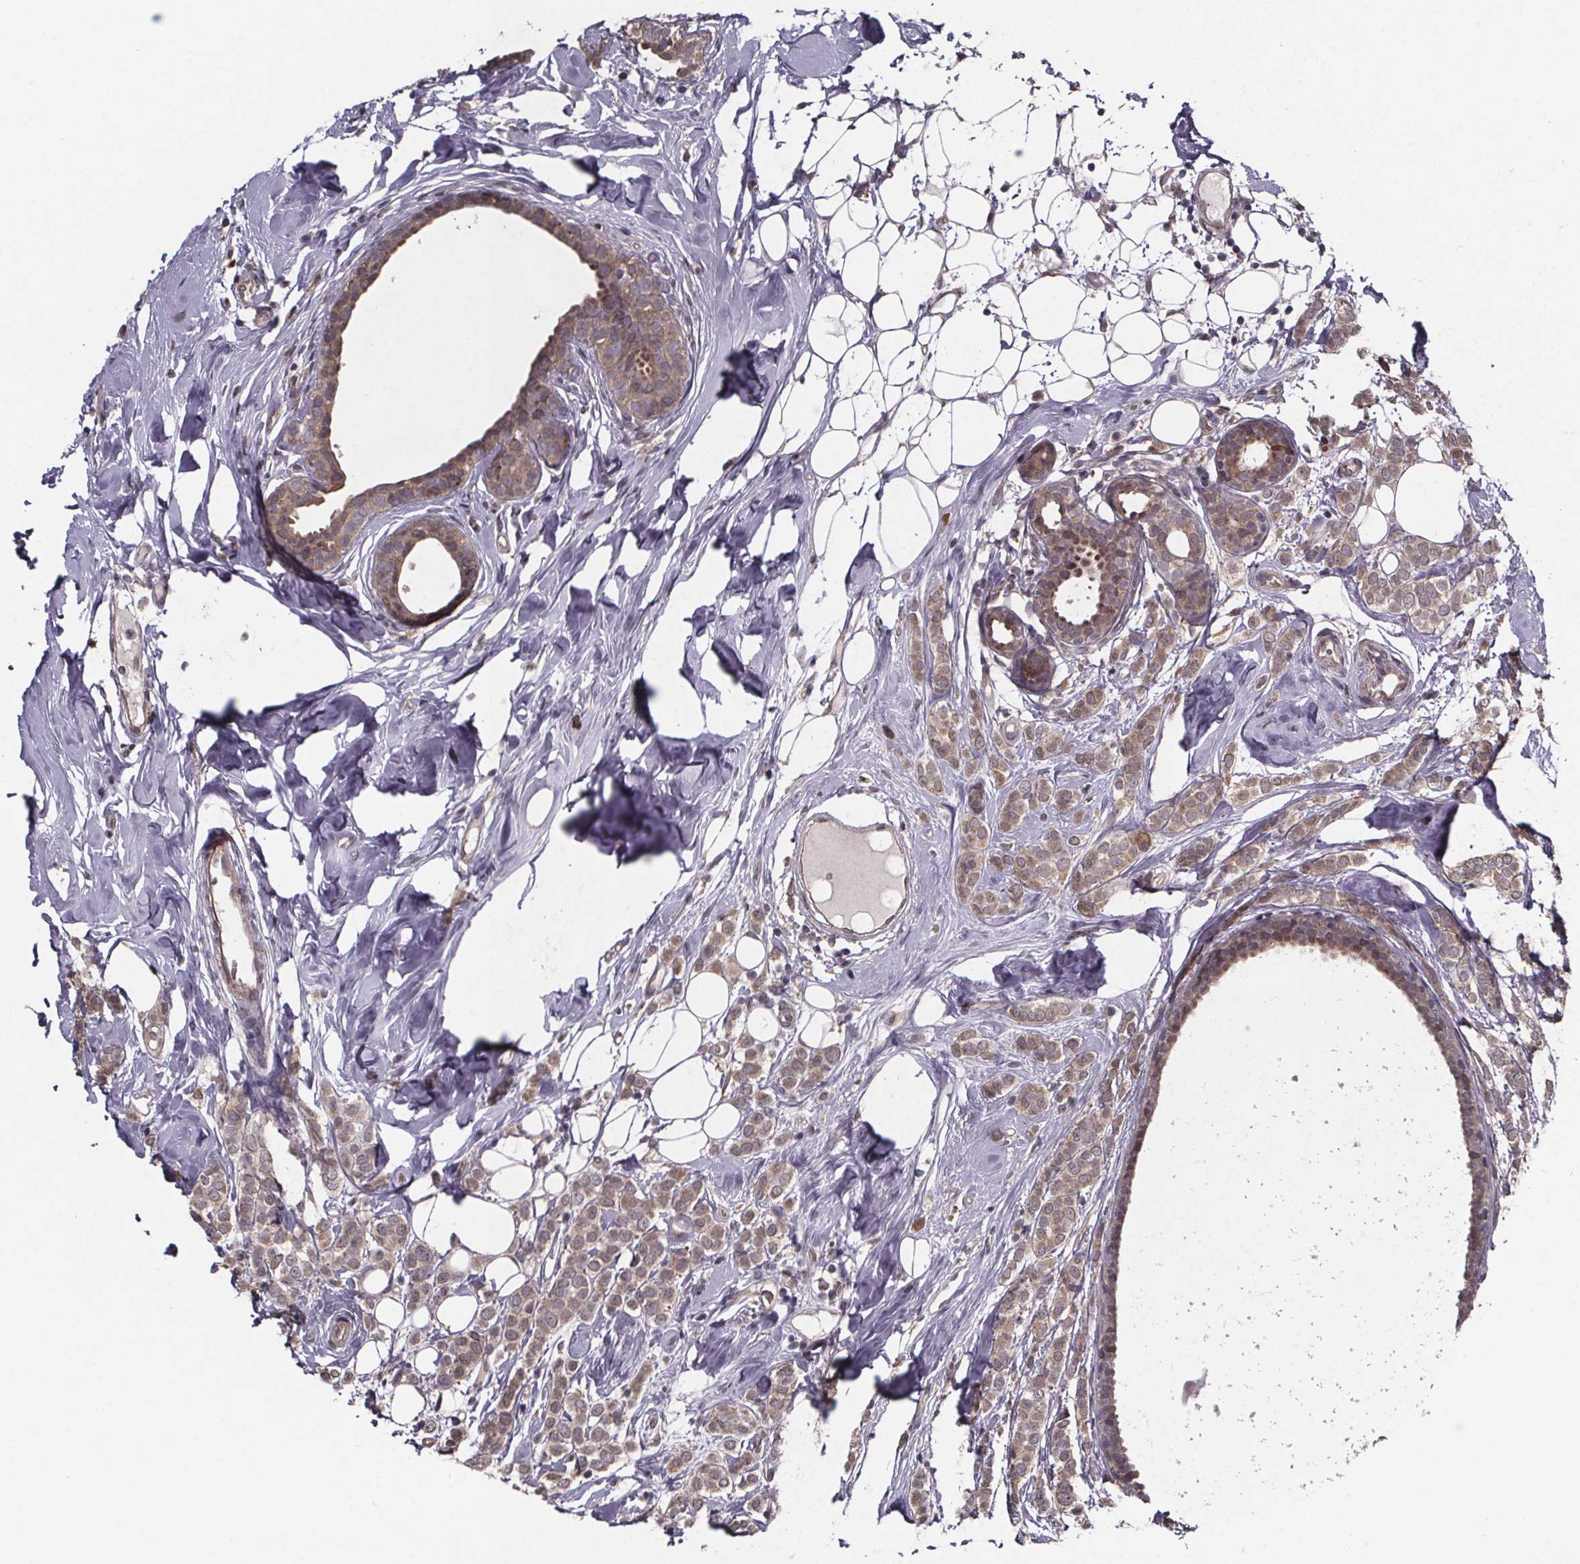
{"staining": {"intensity": "weak", "quantity": ">75%", "location": "cytoplasmic/membranous"}, "tissue": "breast cancer", "cell_type": "Tumor cells", "image_type": "cancer", "snomed": [{"axis": "morphology", "description": "Lobular carcinoma"}, {"axis": "topography", "description": "Breast"}], "caption": "Breast cancer (lobular carcinoma) stained for a protein reveals weak cytoplasmic/membranous positivity in tumor cells.", "gene": "SAT1", "patient": {"sex": "female", "age": 49}}